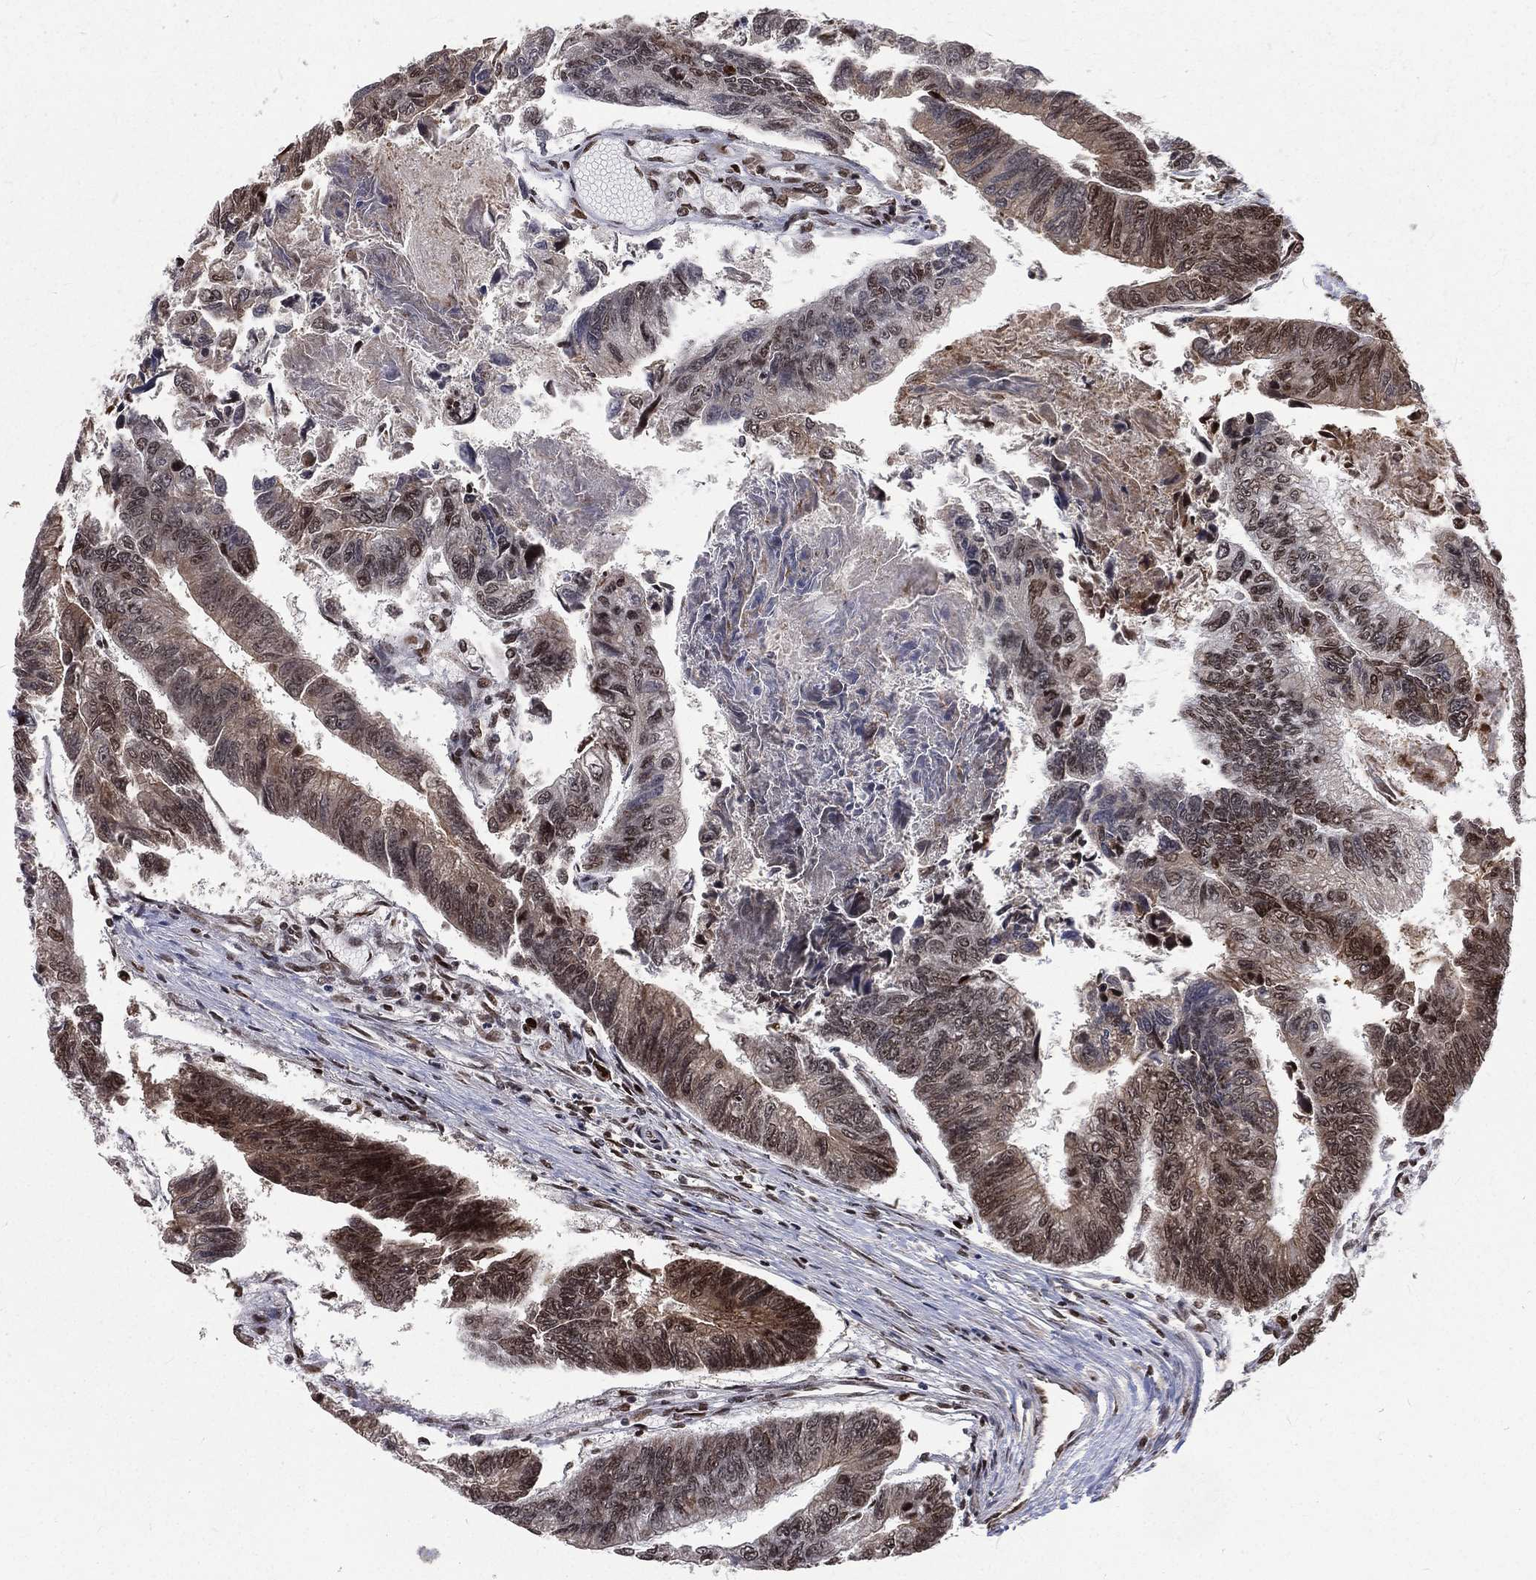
{"staining": {"intensity": "moderate", "quantity": "<25%", "location": "cytoplasmic/membranous"}, "tissue": "colorectal cancer", "cell_type": "Tumor cells", "image_type": "cancer", "snomed": [{"axis": "morphology", "description": "Adenocarcinoma, NOS"}, {"axis": "topography", "description": "Colon"}], "caption": "Tumor cells reveal low levels of moderate cytoplasmic/membranous expression in approximately <25% of cells in colorectal adenocarcinoma.", "gene": "POLB", "patient": {"sex": "female", "age": 65}}